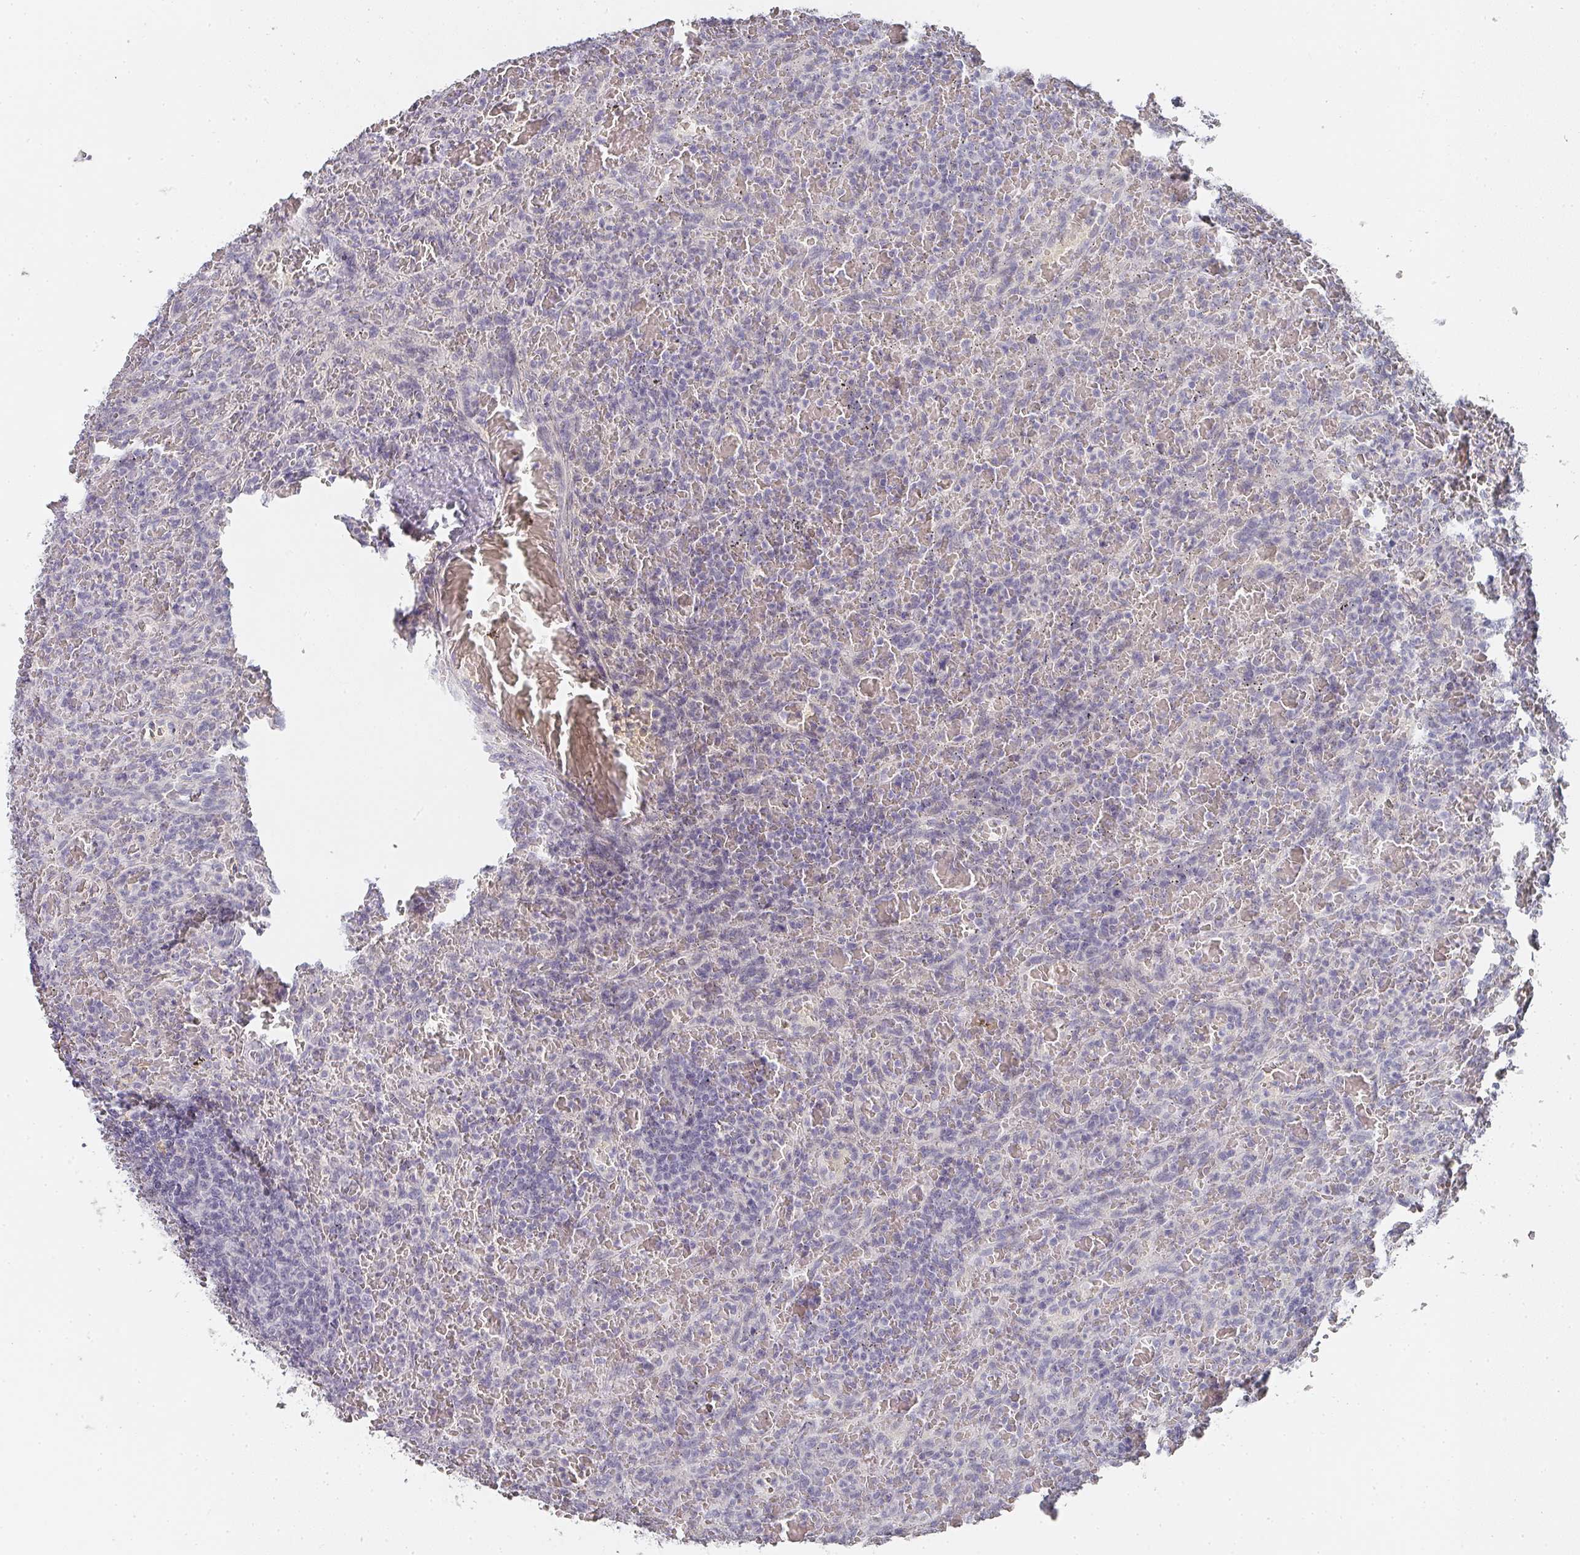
{"staining": {"intensity": "negative", "quantity": "none", "location": "none"}, "tissue": "lymphoma", "cell_type": "Tumor cells", "image_type": "cancer", "snomed": [{"axis": "morphology", "description": "Malignant lymphoma, non-Hodgkin's type, Low grade"}, {"axis": "topography", "description": "Spleen"}], "caption": "Image shows no significant protein positivity in tumor cells of low-grade malignant lymphoma, non-Hodgkin's type.", "gene": "SHISA2", "patient": {"sex": "female", "age": 64}}